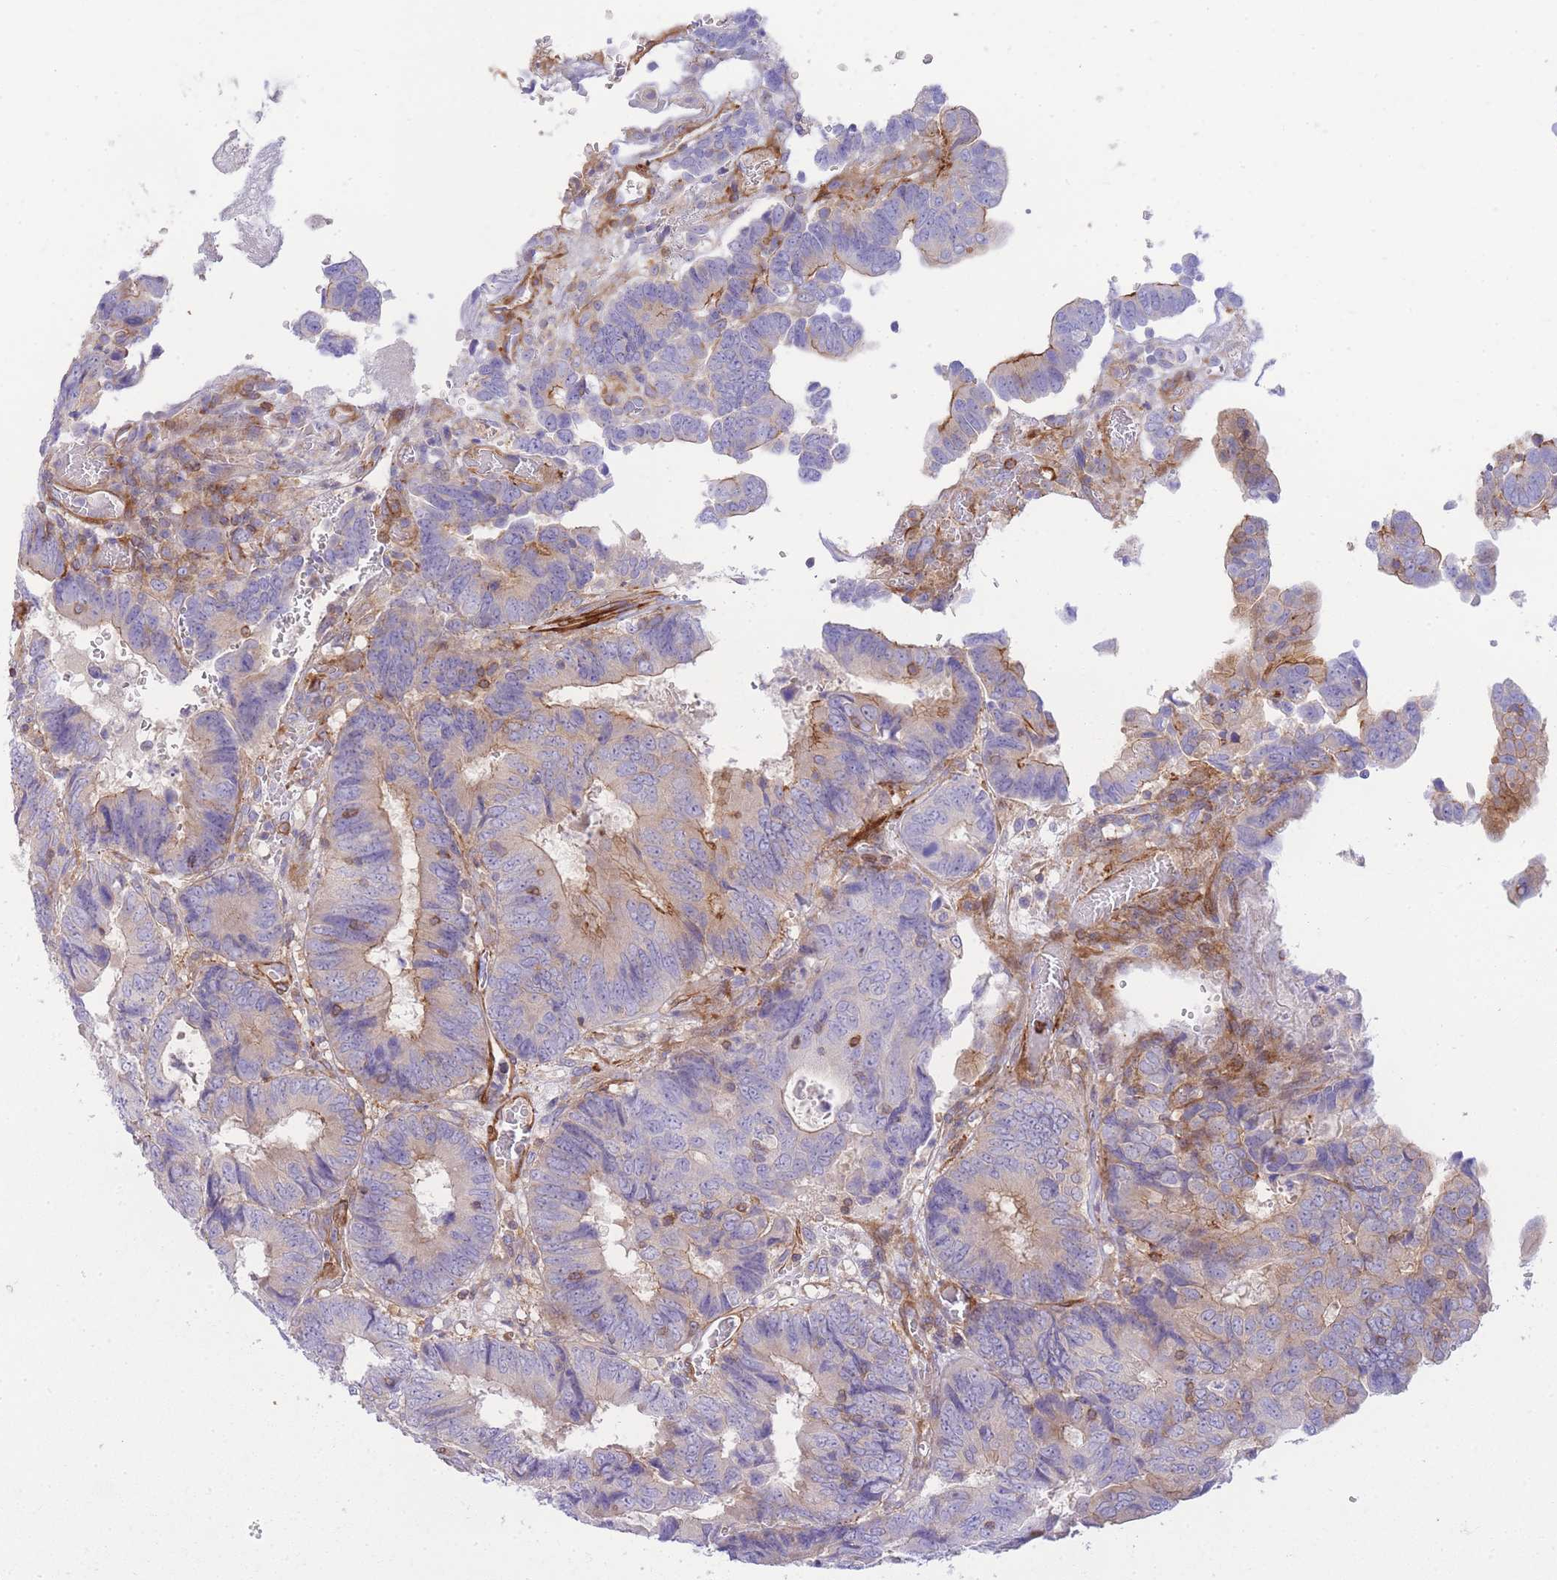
{"staining": {"intensity": "moderate", "quantity": "<25%", "location": "cytoplasmic/membranous"}, "tissue": "colorectal cancer", "cell_type": "Tumor cells", "image_type": "cancer", "snomed": [{"axis": "morphology", "description": "Adenocarcinoma, NOS"}, {"axis": "topography", "description": "Colon"}], "caption": "Immunohistochemical staining of human colorectal cancer shows moderate cytoplasmic/membranous protein staining in about <25% of tumor cells.", "gene": "FBN3", "patient": {"sex": "male", "age": 85}}